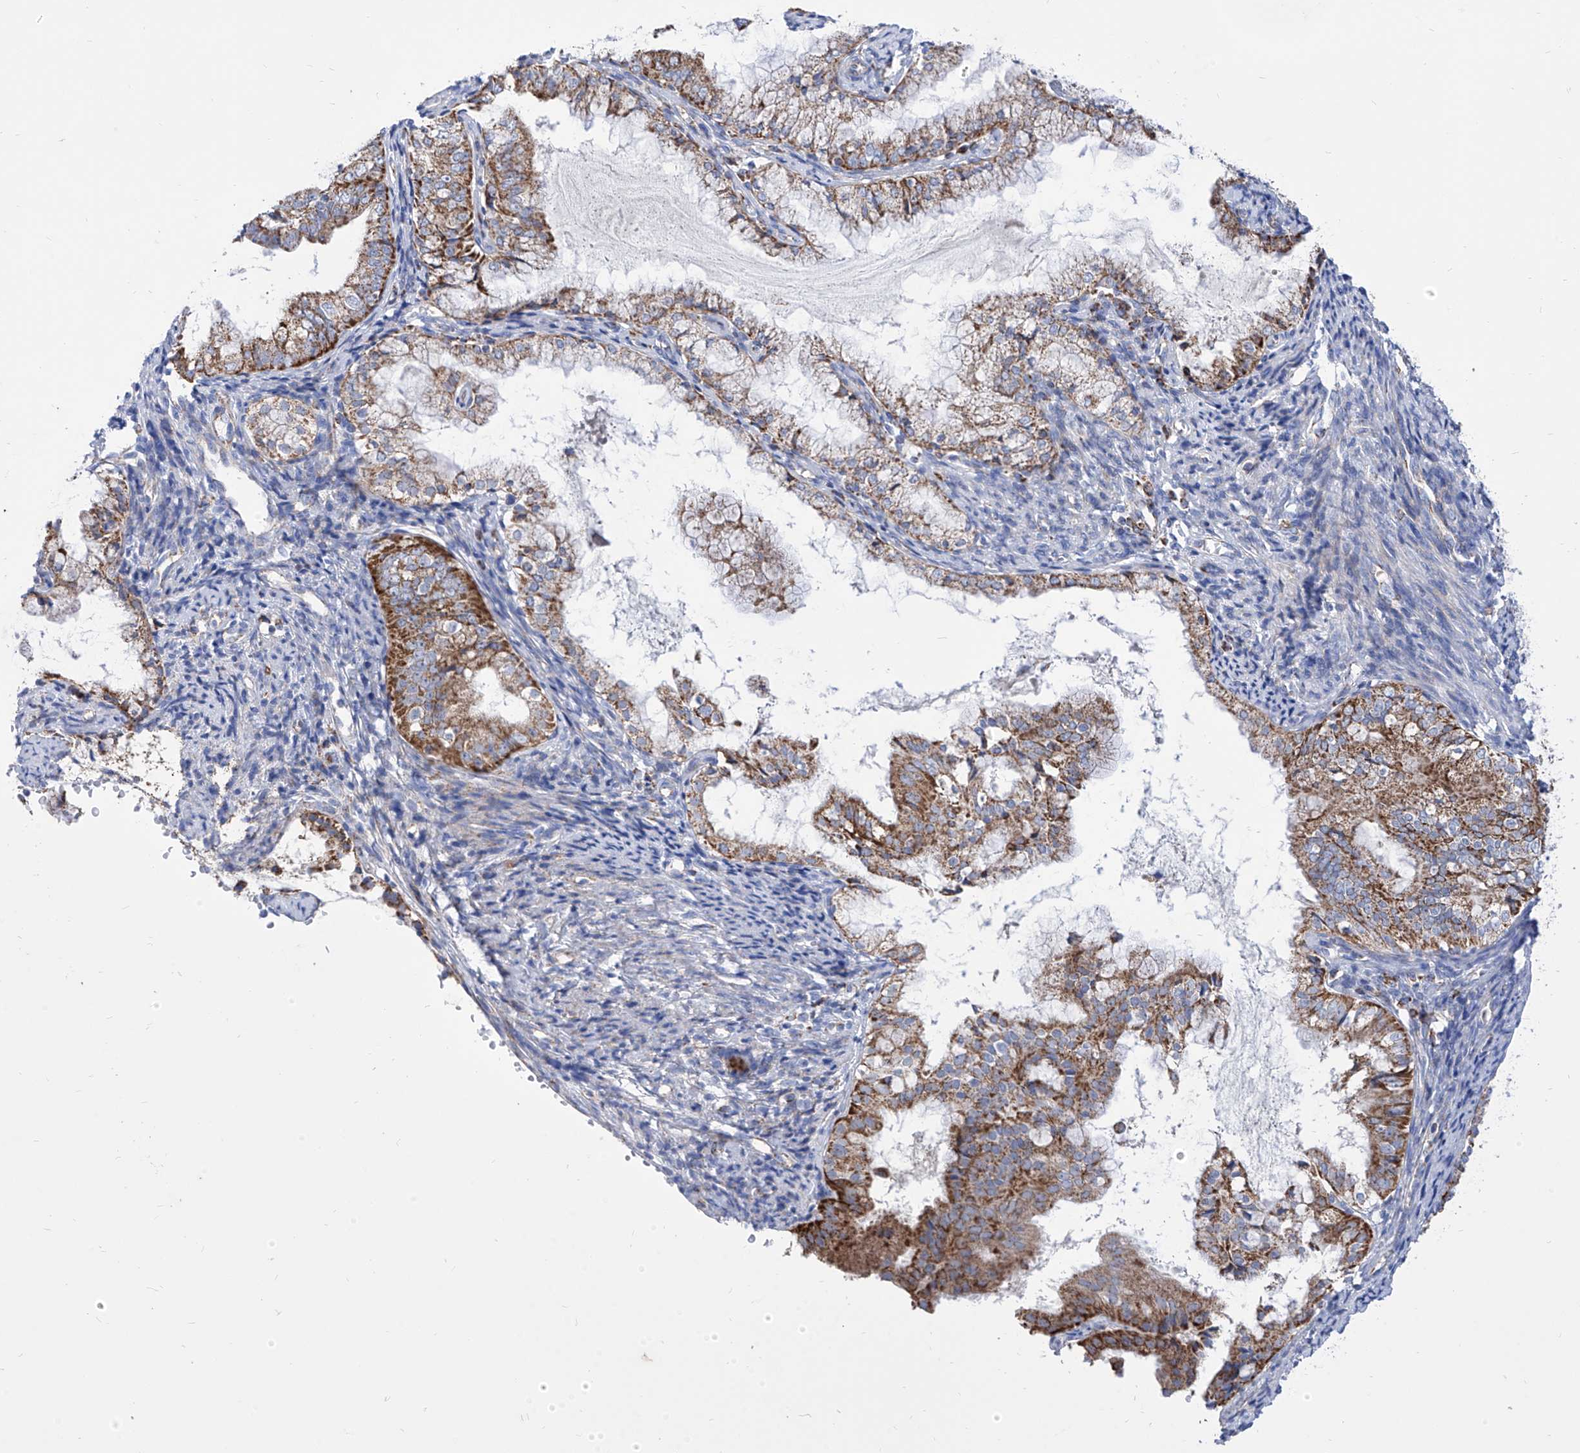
{"staining": {"intensity": "moderate", "quantity": ">75%", "location": "cytoplasmic/membranous"}, "tissue": "endometrial cancer", "cell_type": "Tumor cells", "image_type": "cancer", "snomed": [{"axis": "morphology", "description": "Adenocarcinoma, NOS"}, {"axis": "topography", "description": "Endometrium"}], "caption": "Approximately >75% of tumor cells in endometrial cancer exhibit moderate cytoplasmic/membranous protein expression as visualized by brown immunohistochemical staining.", "gene": "SRBD1", "patient": {"sex": "female", "age": 63}}